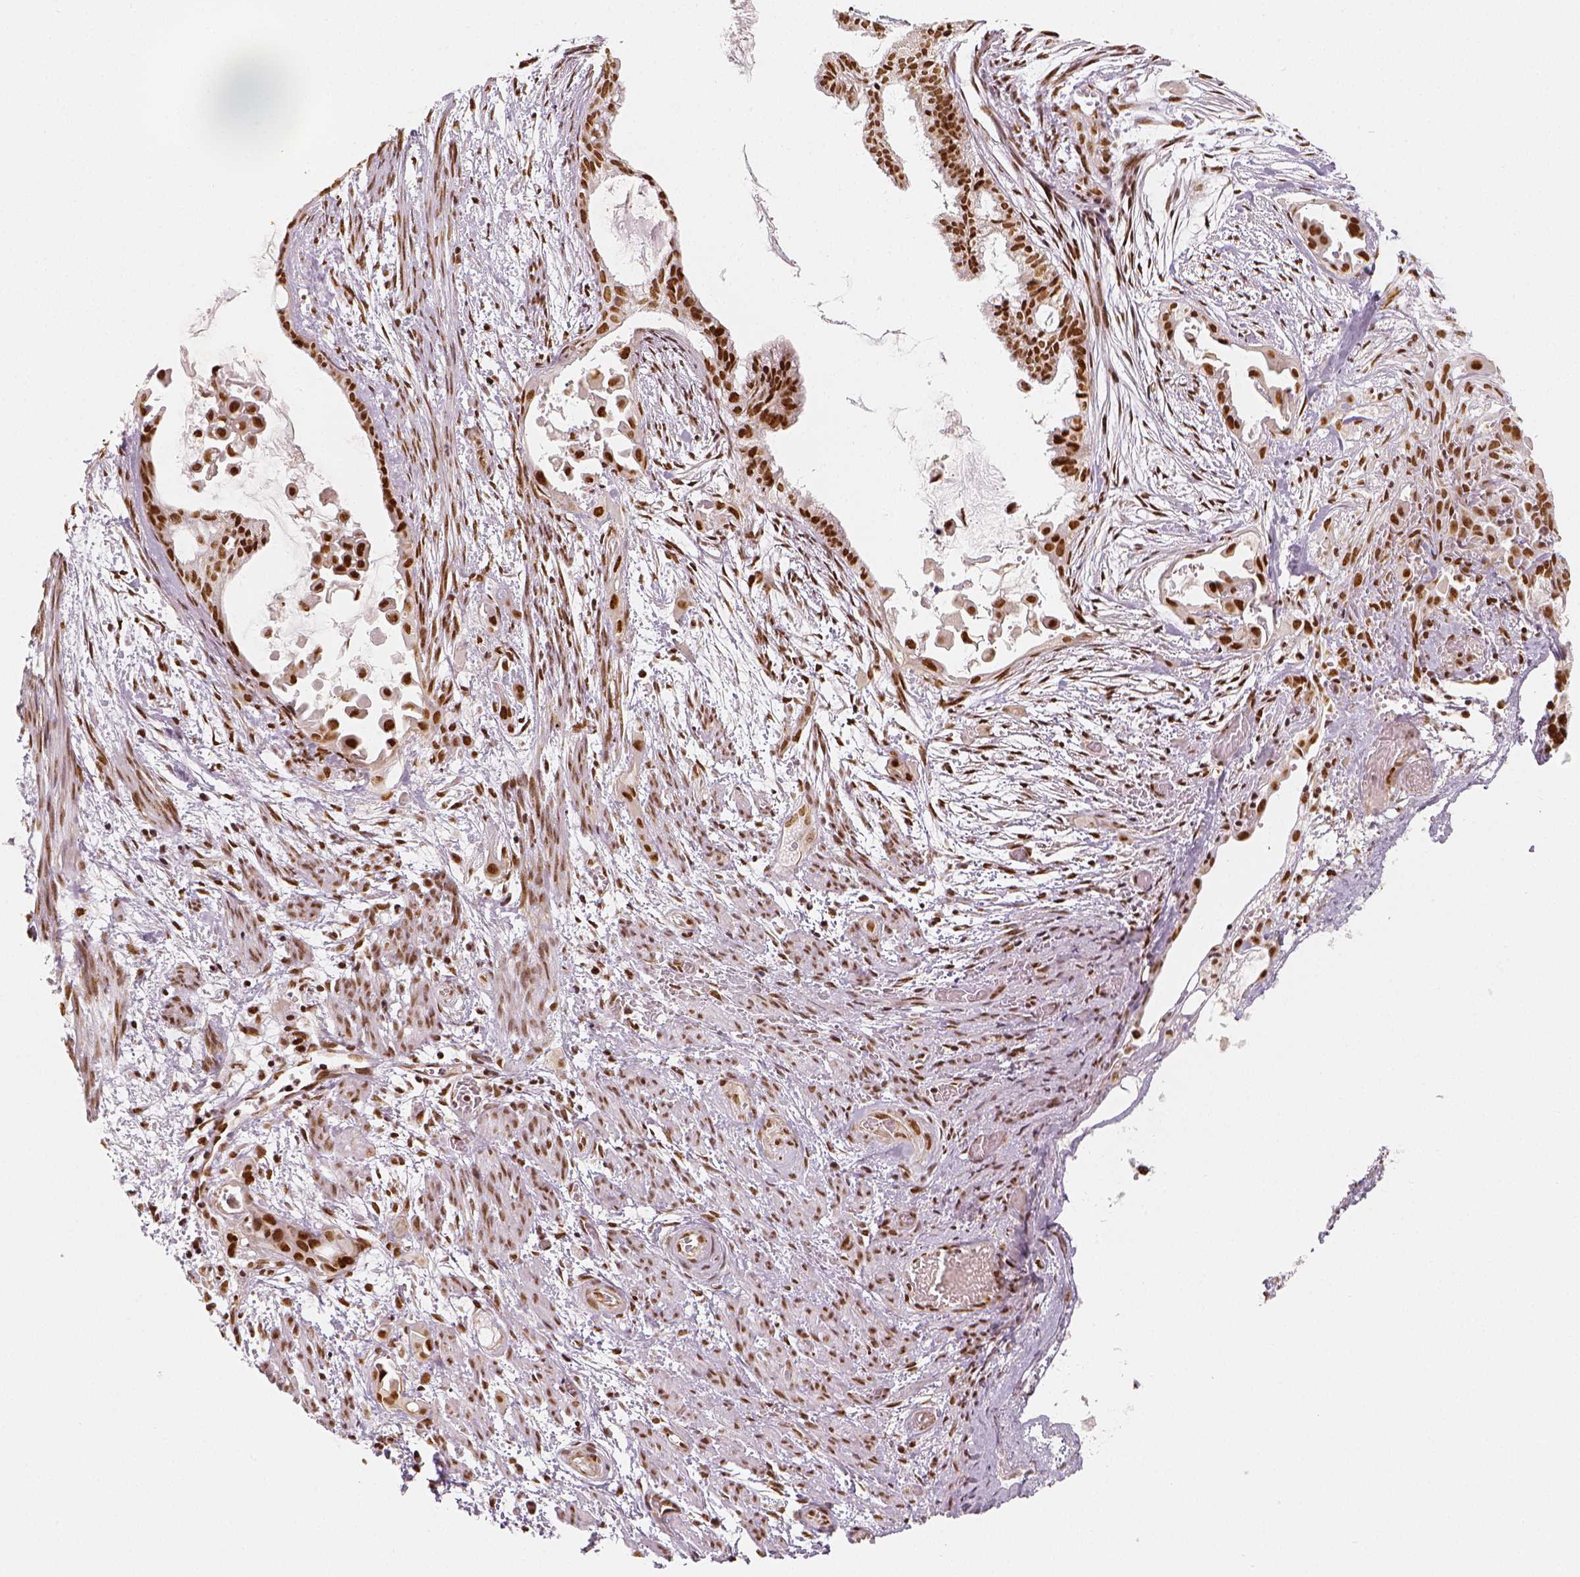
{"staining": {"intensity": "moderate", "quantity": ">75%", "location": "nuclear"}, "tissue": "endometrial cancer", "cell_type": "Tumor cells", "image_type": "cancer", "snomed": [{"axis": "morphology", "description": "Adenocarcinoma, NOS"}, {"axis": "topography", "description": "Endometrium"}], "caption": "About >75% of tumor cells in endometrial cancer (adenocarcinoma) demonstrate moderate nuclear protein expression as visualized by brown immunohistochemical staining.", "gene": "KDM5B", "patient": {"sex": "female", "age": 86}}